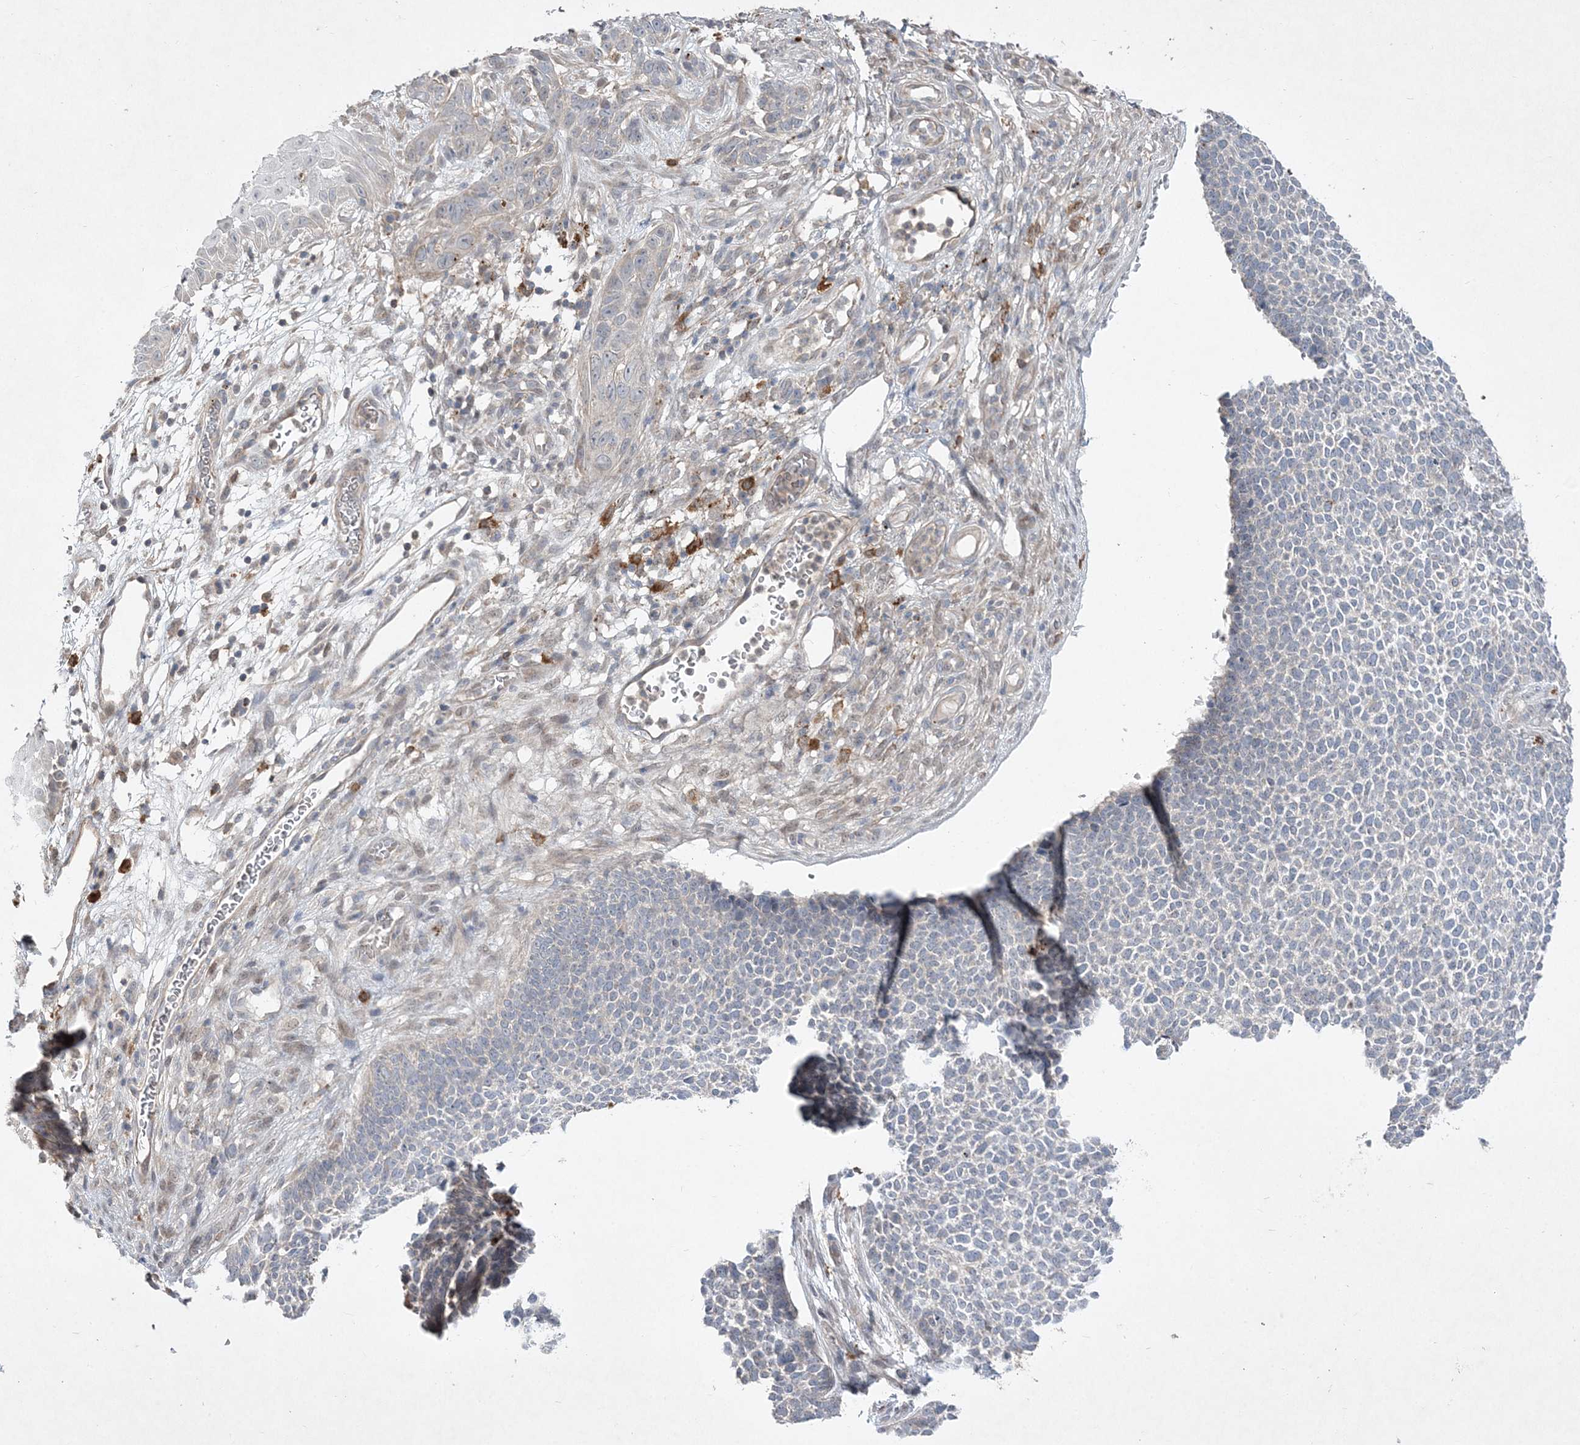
{"staining": {"intensity": "weak", "quantity": "<25%", "location": "cytoplasmic/membranous"}, "tissue": "skin cancer", "cell_type": "Tumor cells", "image_type": "cancer", "snomed": [{"axis": "morphology", "description": "Basal cell carcinoma"}, {"axis": "topography", "description": "Skin"}], "caption": "This histopathology image is of skin cancer stained with immunohistochemistry (IHC) to label a protein in brown with the nuclei are counter-stained blue. There is no expression in tumor cells.", "gene": "CLNK", "patient": {"sex": "female", "age": 84}}